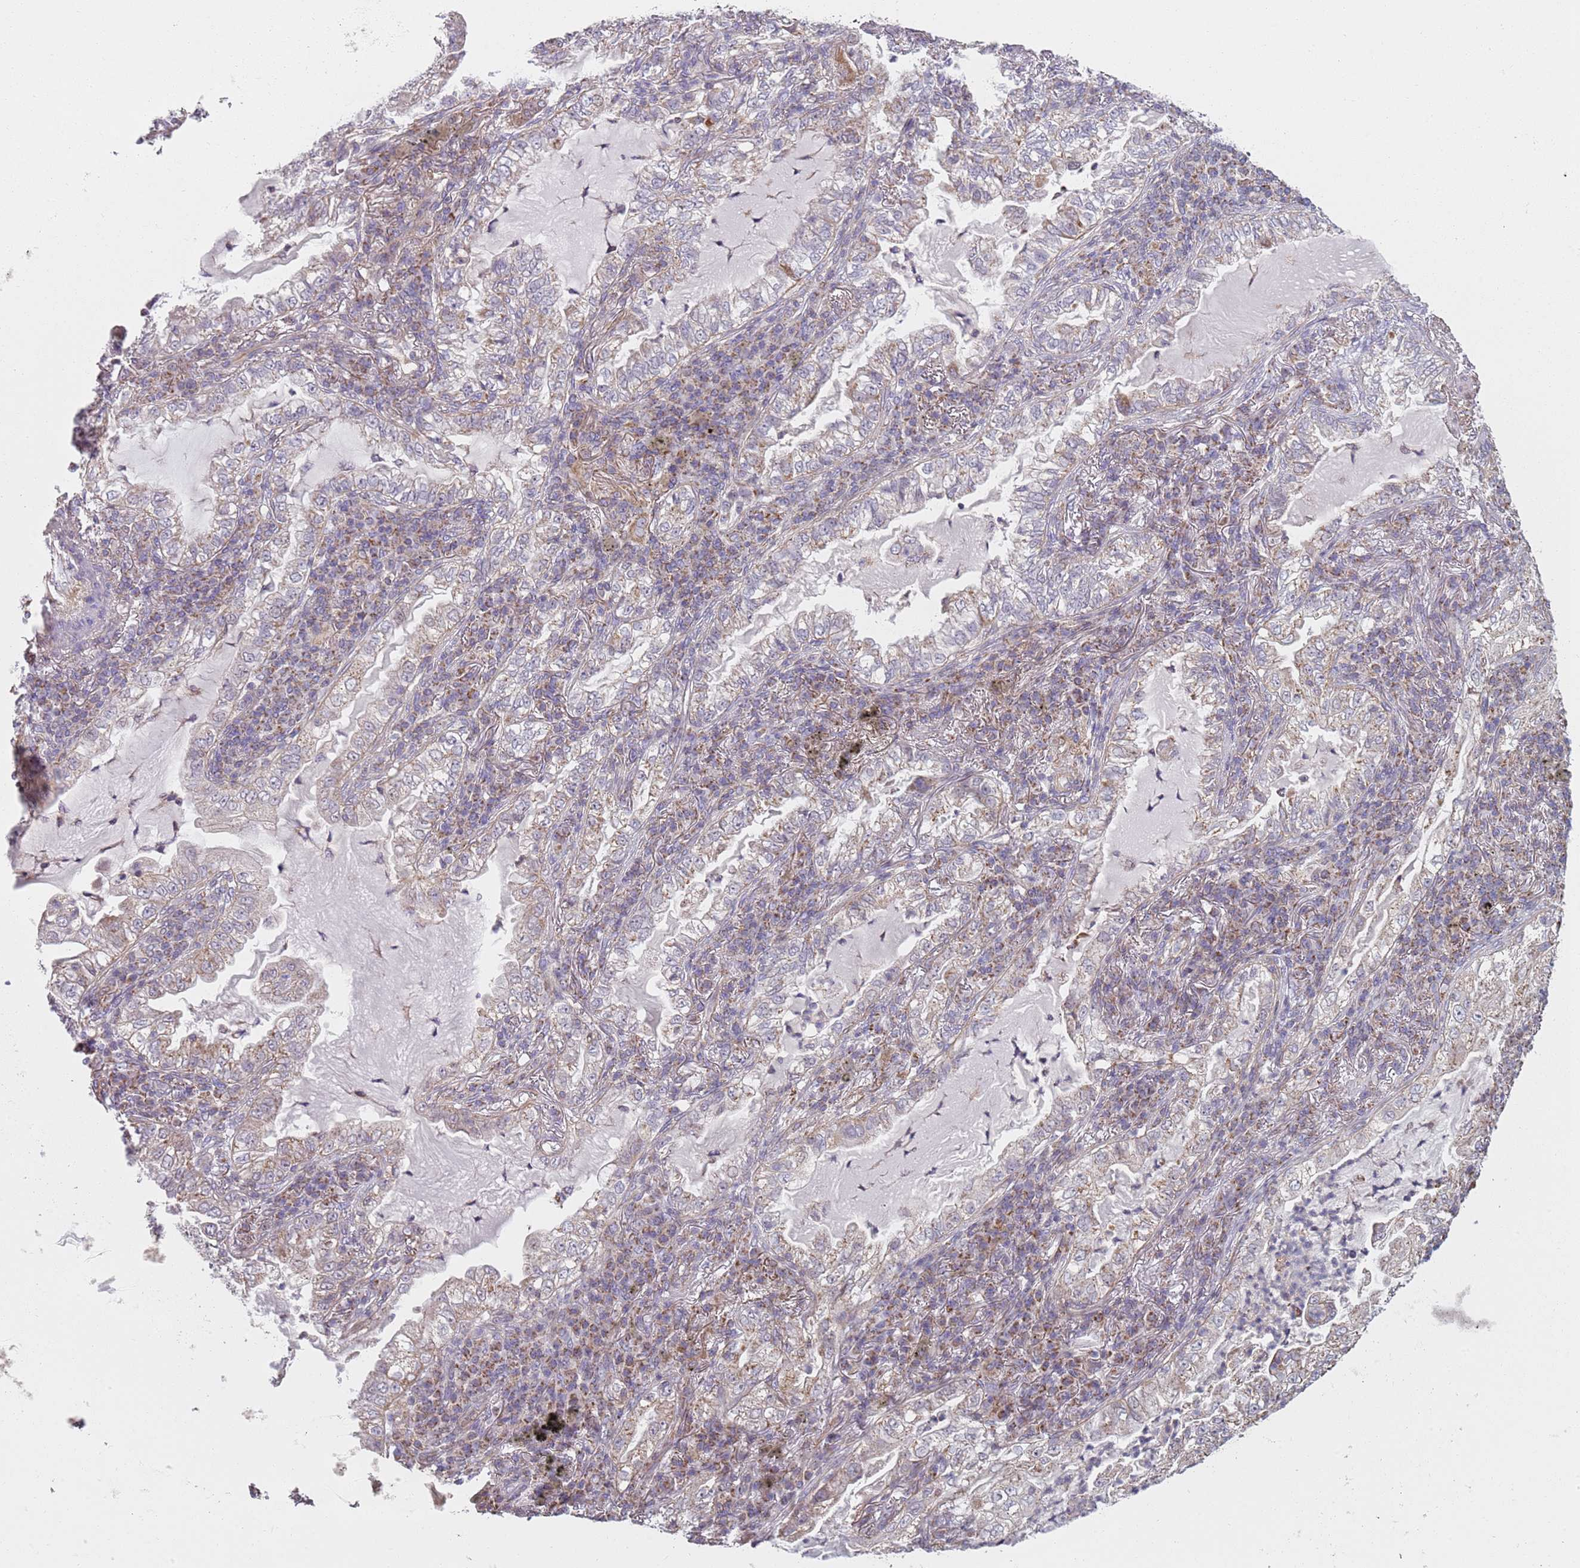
{"staining": {"intensity": "weak", "quantity": "25%-75%", "location": "cytoplasmic/membranous"}, "tissue": "lung cancer", "cell_type": "Tumor cells", "image_type": "cancer", "snomed": [{"axis": "morphology", "description": "Adenocarcinoma, NOS"}, {"axis": "topography", "description": "Lung"}], "caption": "Immunohistochemistry of human lung cancer (adenocarcinoma) exhibits low levels of weak cytoplasmic/membranous positivity in approximately 25%-75% of tumor cells.", "gene": "GAS8", "patient": {"sex": "female", "age": 73}}